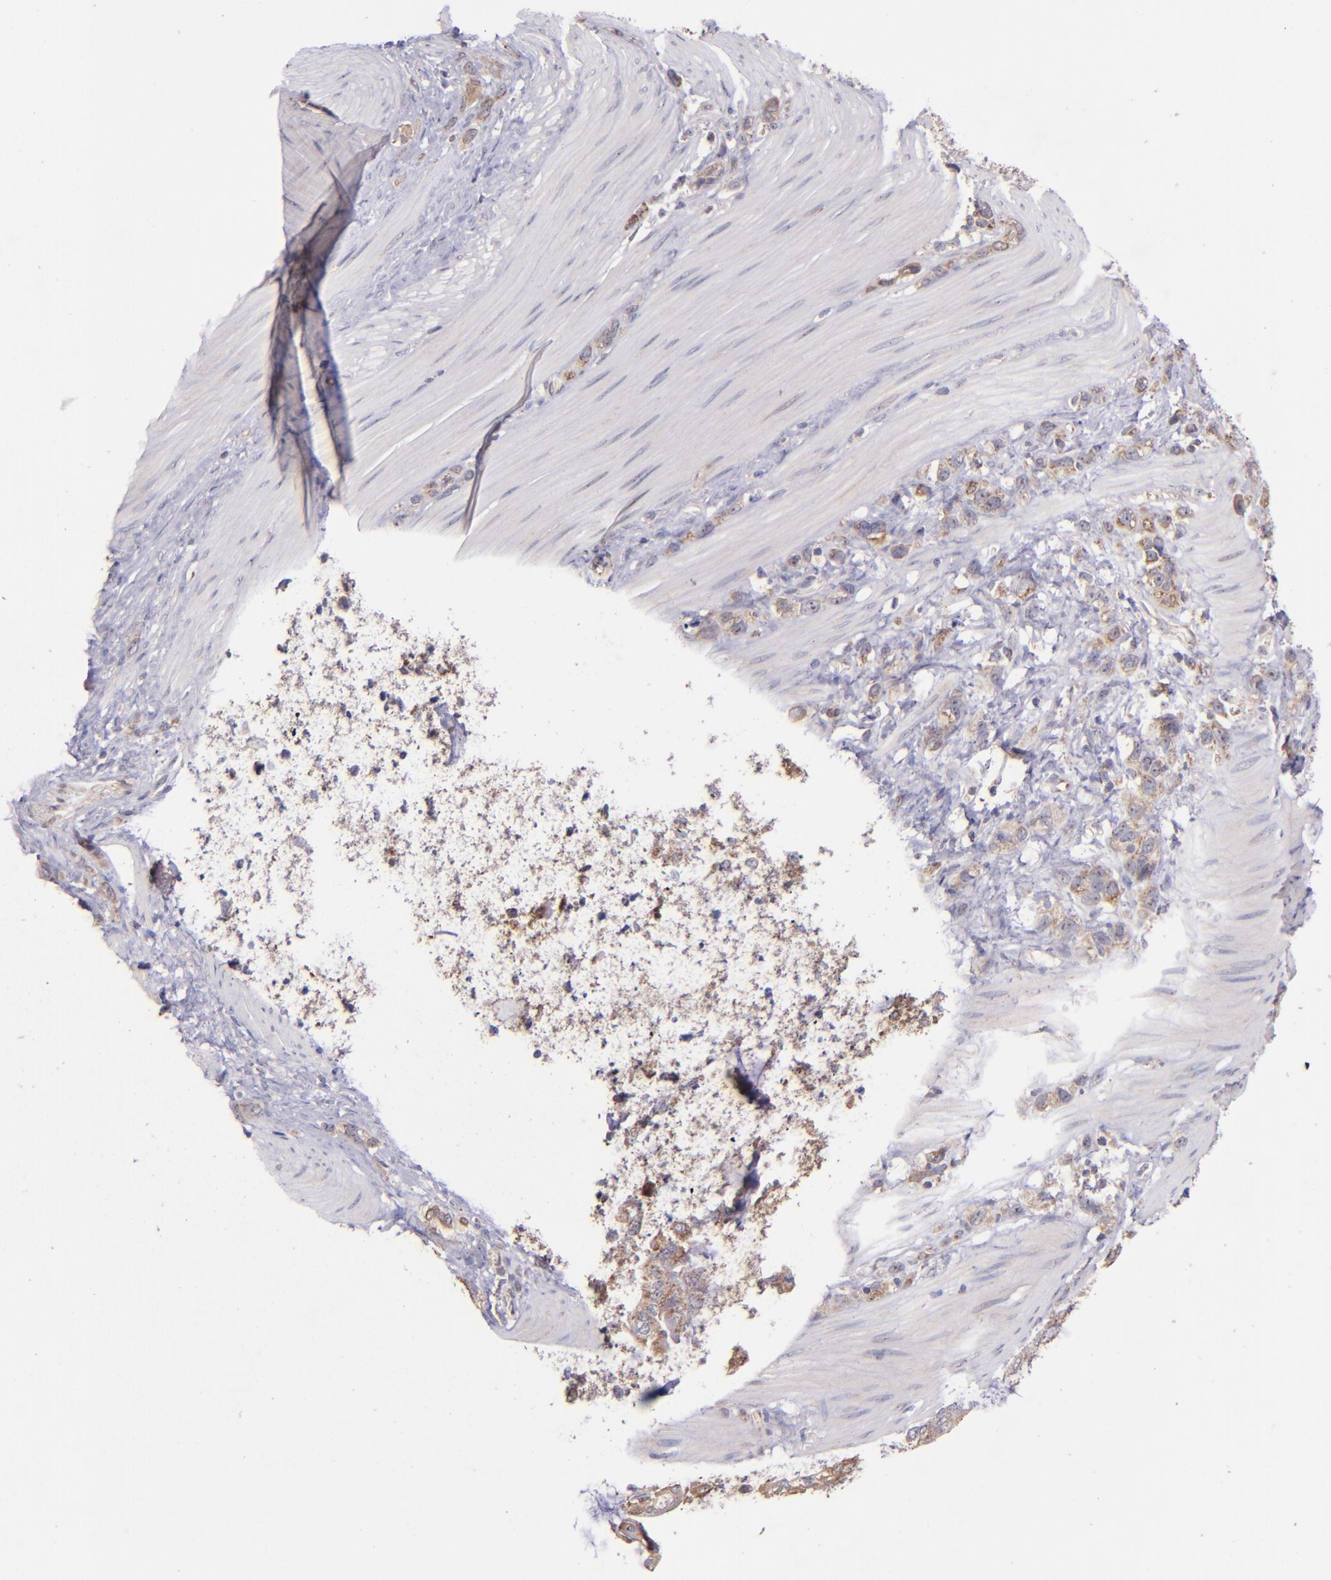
{"staining": {"intensity": "moderate", "quantity": "25%-75%", "location": "cytoplasmic/membranous"}, "tissue": "stomach cancer", "cell_type": "Tumor cells", "image_type": "cancer", "snomed": [{"axis": "morphology", "description": "Normal tissue, NOS"}, {"axis": "morphology", "description": "Adenocarcinoma, NOS"}, {"axis": "morphology", "description": "Adenocarcinoma, High grade"}, {"axis": "topography", "description": "Stomach, upper"}, {"axis": "topography", "description": "Stomach"}], "caption": "Stomach cancer was stained to show a protein in brown. There is medium levels of moderate cytoplasmic/membranous staining in approximately 25%-75% of tumor cells. Using DAB (brown) and hematoxylin (blue) stains, captured at high magnification using brightfield microscopy.", "gene": "SHC1", "patient": {"sex": "female", "age": 65}}